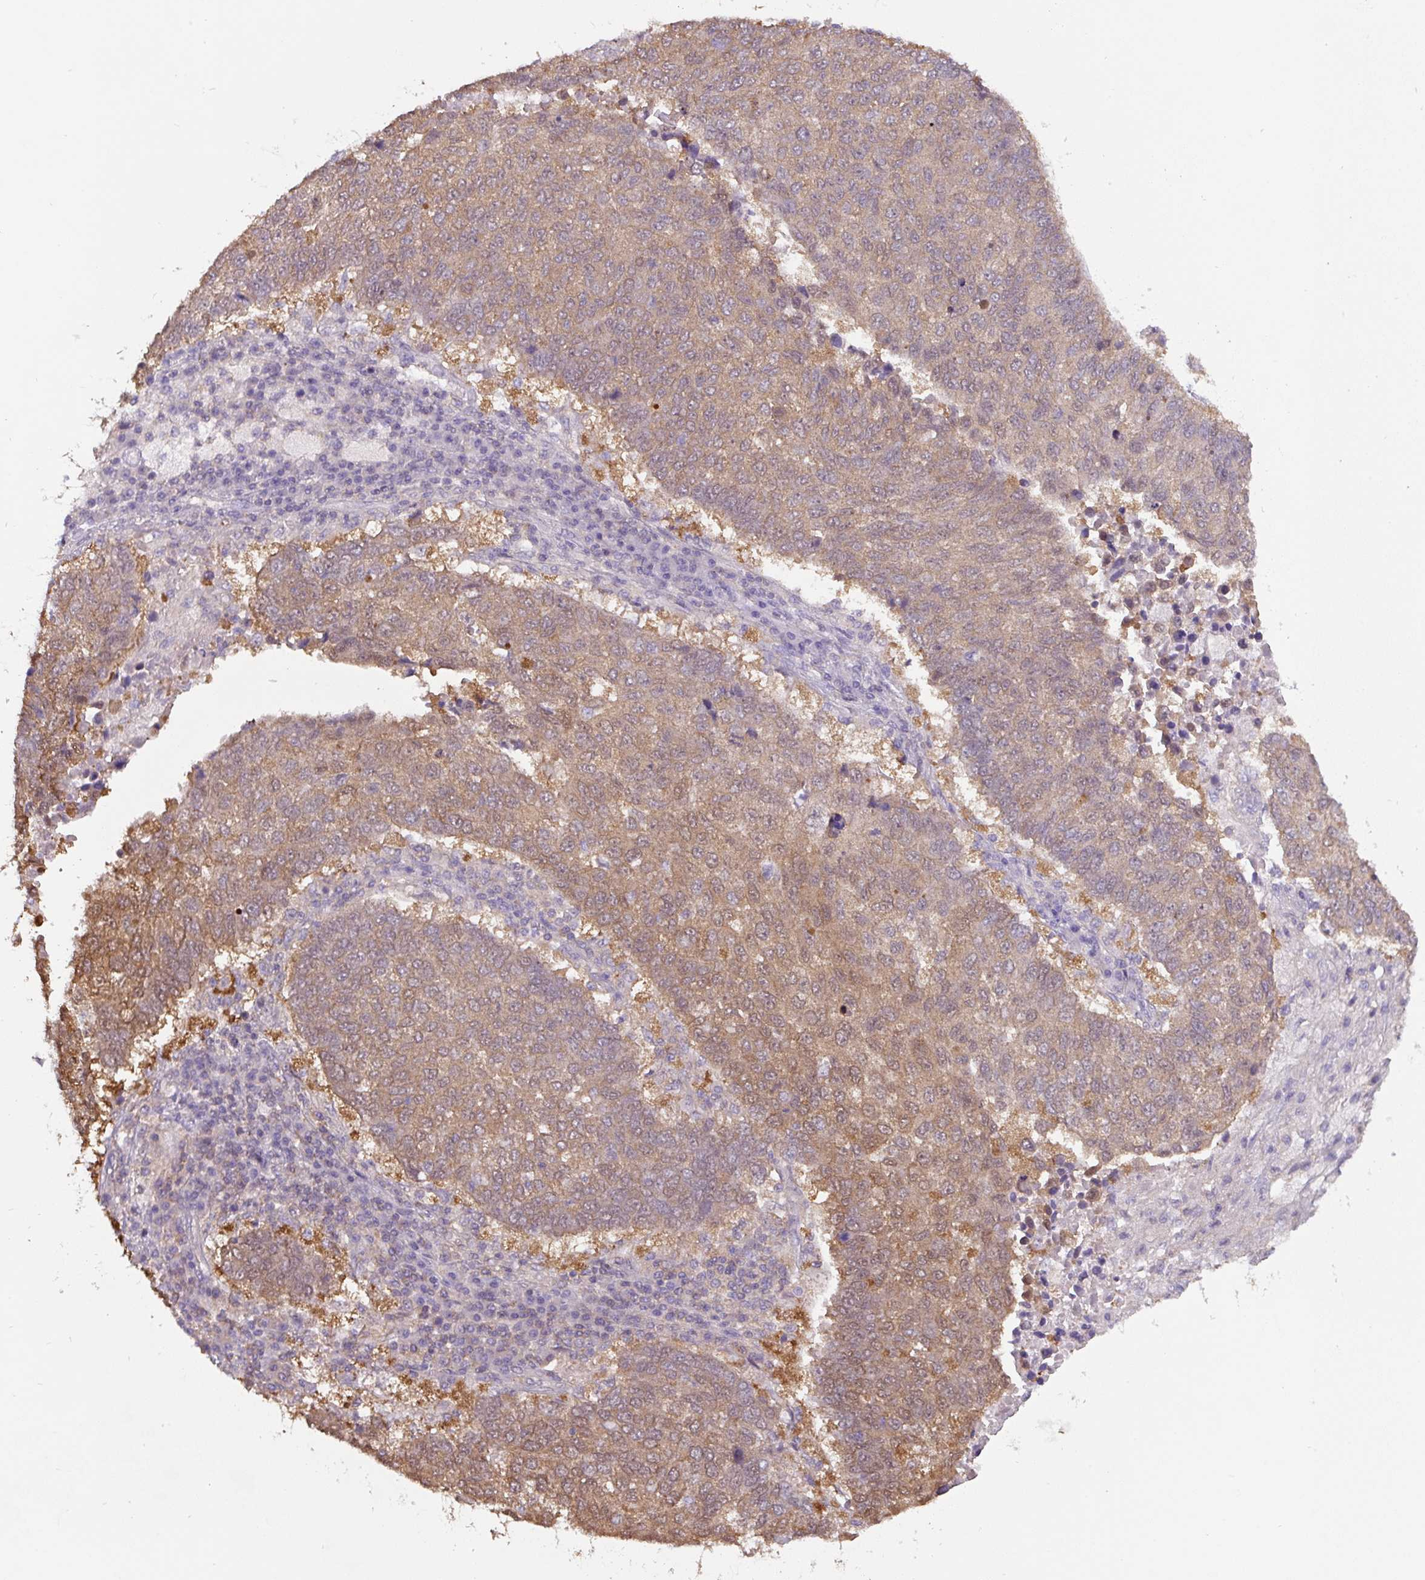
{"staining": {"intensity": "moderate", "quantity": ">75%", "location": "cytoplasmic/membranous"}, "tissue": "lung cancer", "cell_type": "Tumor cells", "image_type": "cancer", "snomed": [{"axis": "morphology", "description": "Squamous cell carcinoma, NOS"}, {"axis": "topography", "description": "Lung"}], "caption": "This micrograph exhibits immunohistochemistry (IHC) staining of lung cancer, with medium moderate cytoplasmic/membranous positivity in about >75% of tumor cells.", "gene": "ST13", "patient": {"sex": "male", "age": 73}}